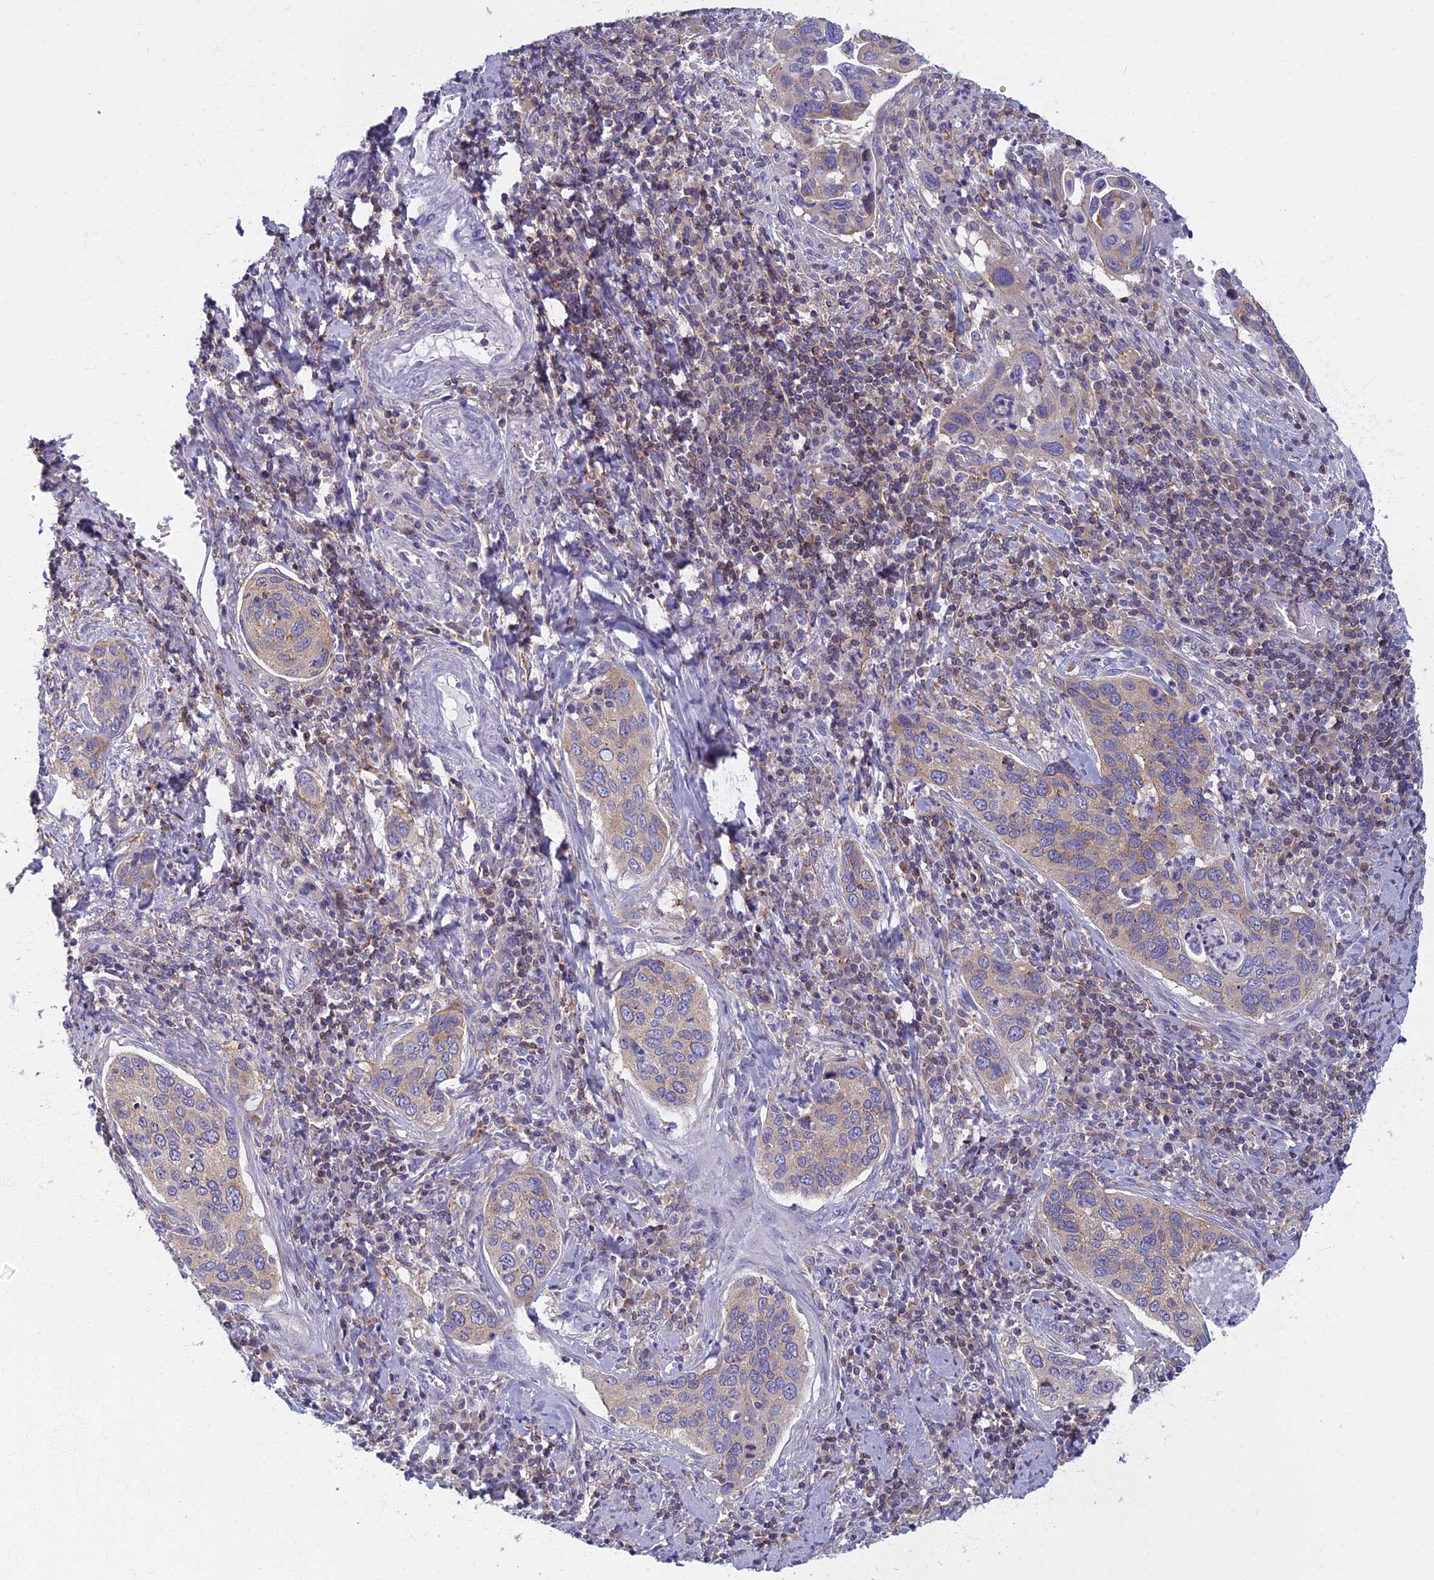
{"staining": {"intensity": "weak", "quantity": "<25%", "location": "cytoplasmic/membranous"}, "tissue": "cervical cancer", "cell_type": "Tumor cells", "image_type": "cancer", "snomed": [{"axis": "morphology", "description": "Squamous cell carcinoma, NOS"}, {"axis": "topography", "description": "Cervix"}], "caption": "Cervical cancer (squamous cell carcinoma) was stained to show a protein in brown. There is no significant staining in tumor cells.", "gene": "NOL10", "patient": {"sex": "female", "age": 53}}